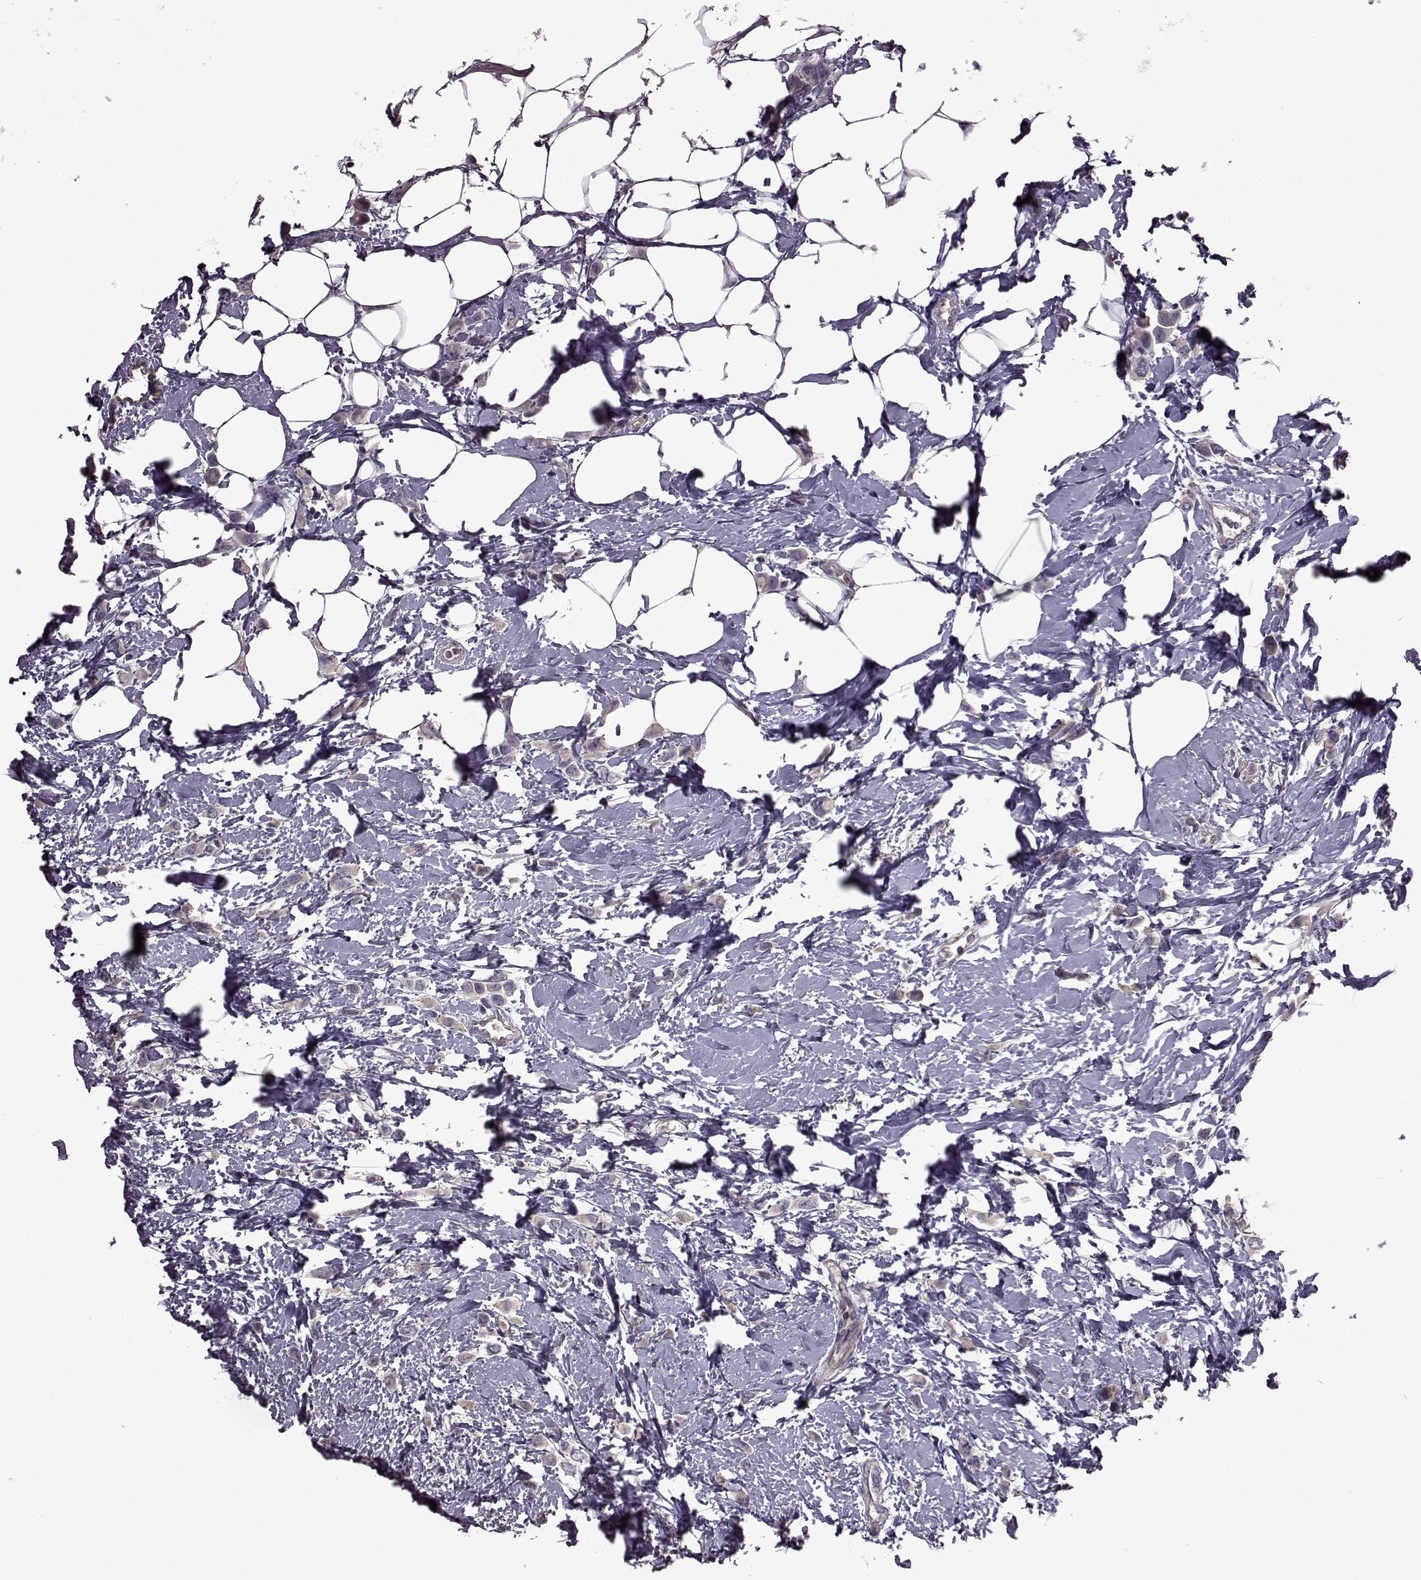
{"staining": {"intensity": "negative", "quantity": "none", "location": "none"}, "tissue": "breast cancer", "cell_type": "Tumor cells", "image_type": "cancer", "snomed": [{"axis": "morphology", "description": "Lobular carcinoma"}, {"axis": "topography", "description": "Breast"}], "caption": "DAB (3,3'-diaminobenzidine) immunohistochemical staining of human breast cancer (lobular carcinoma) displays no significant expression in tumor cells.", "gene": "EDDM3B", "patient": {"sex": "female", "age": 66}}